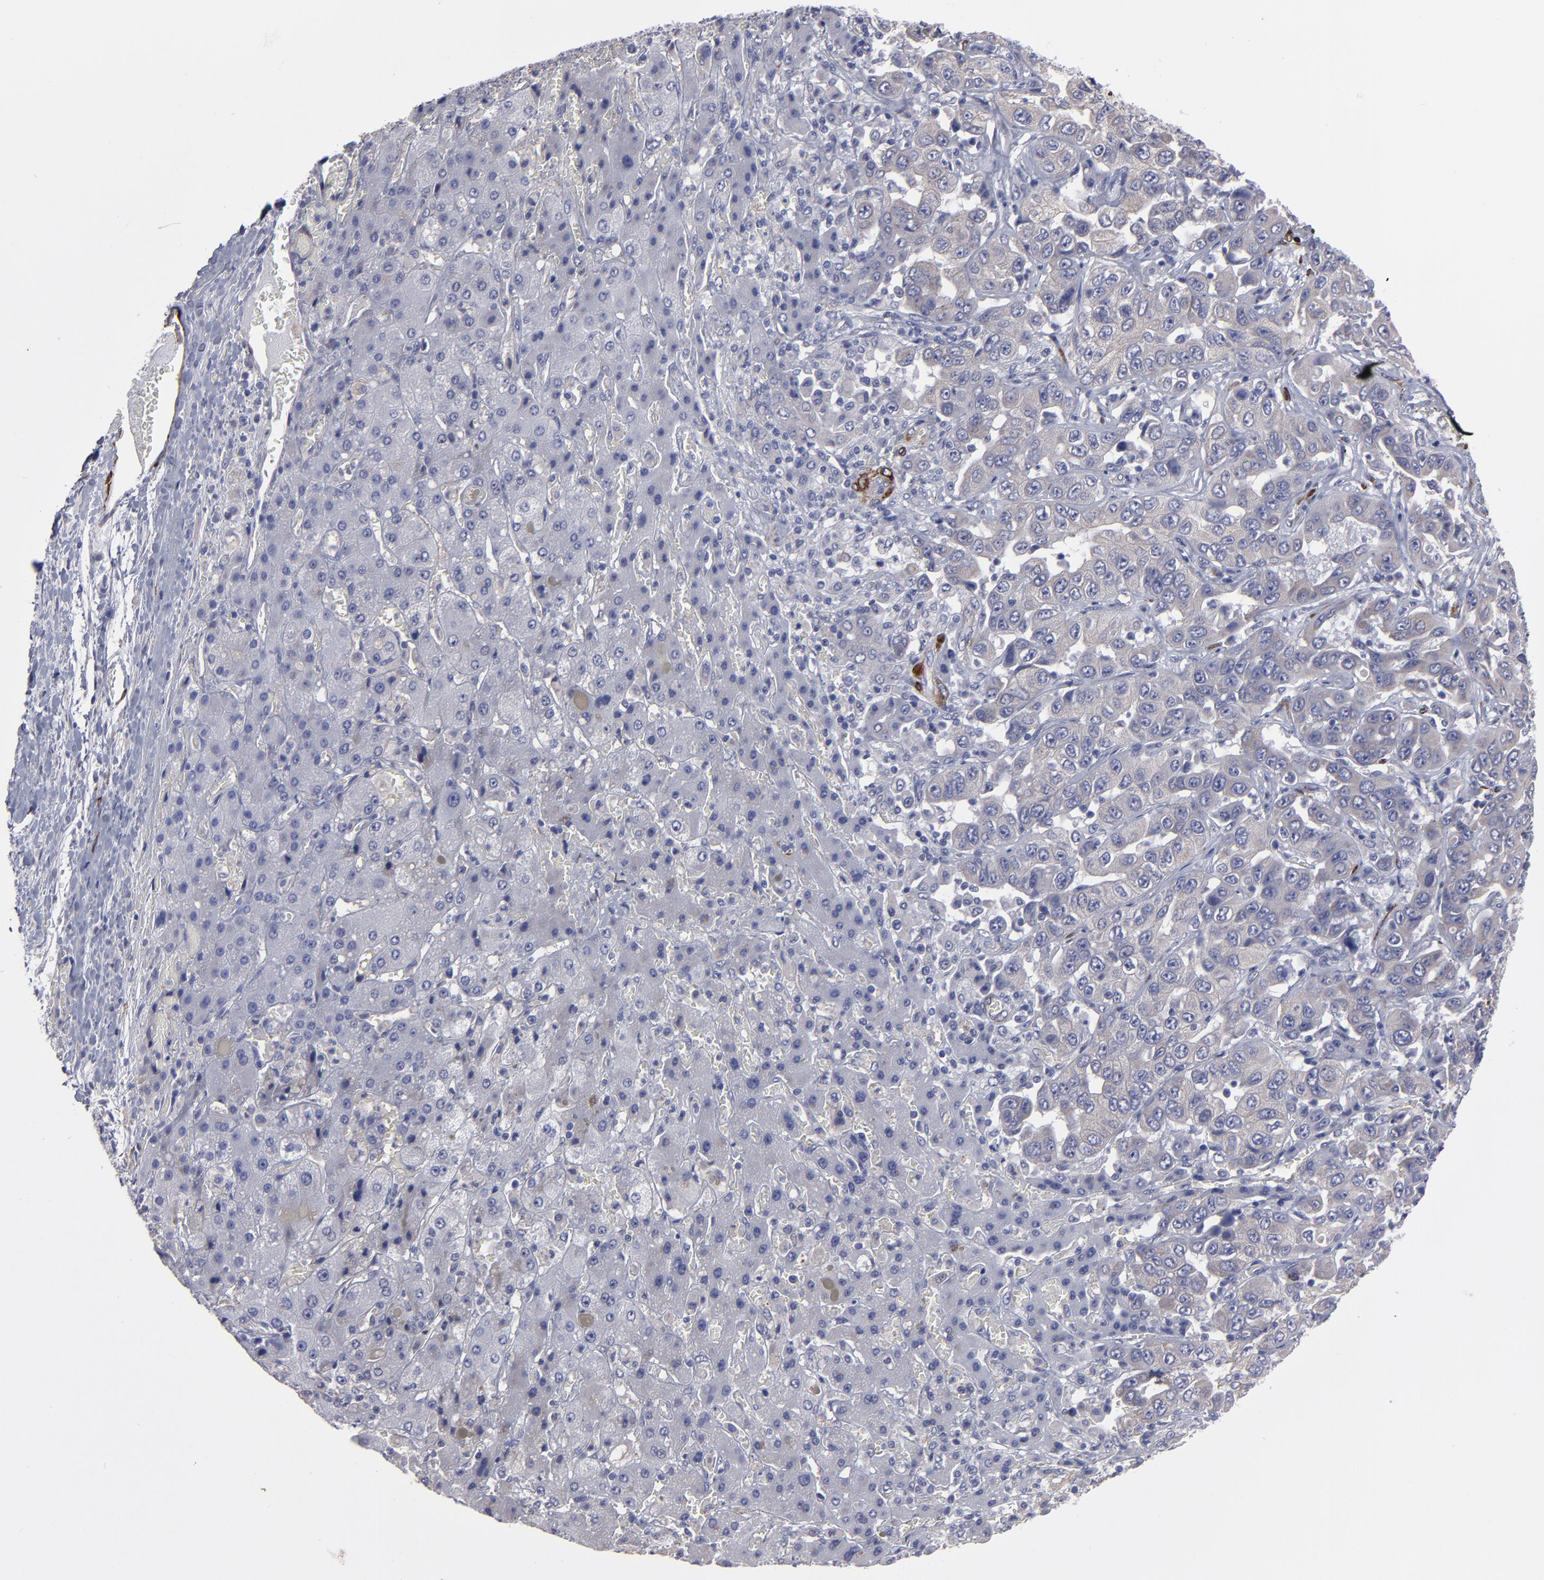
{"staining": {"intensity": "weak", "quantity": "<25%", "location": "cytoplasmic/membranous"}, "tissue": "liver cancer", "cell_type": "Tumor cells", "image_type": "cancer", "snomed": [{"axis": "morphology", "description": "Cholangiocarcinoma"}, {"axis": "topography", "description": "Liver"}], "caption": "Tumor cells are negative for protein expression in human liver cancer (cholangiocarcinoma).", "gene": "SLMAP", "patient": {"sex": "female", "age": 52}}